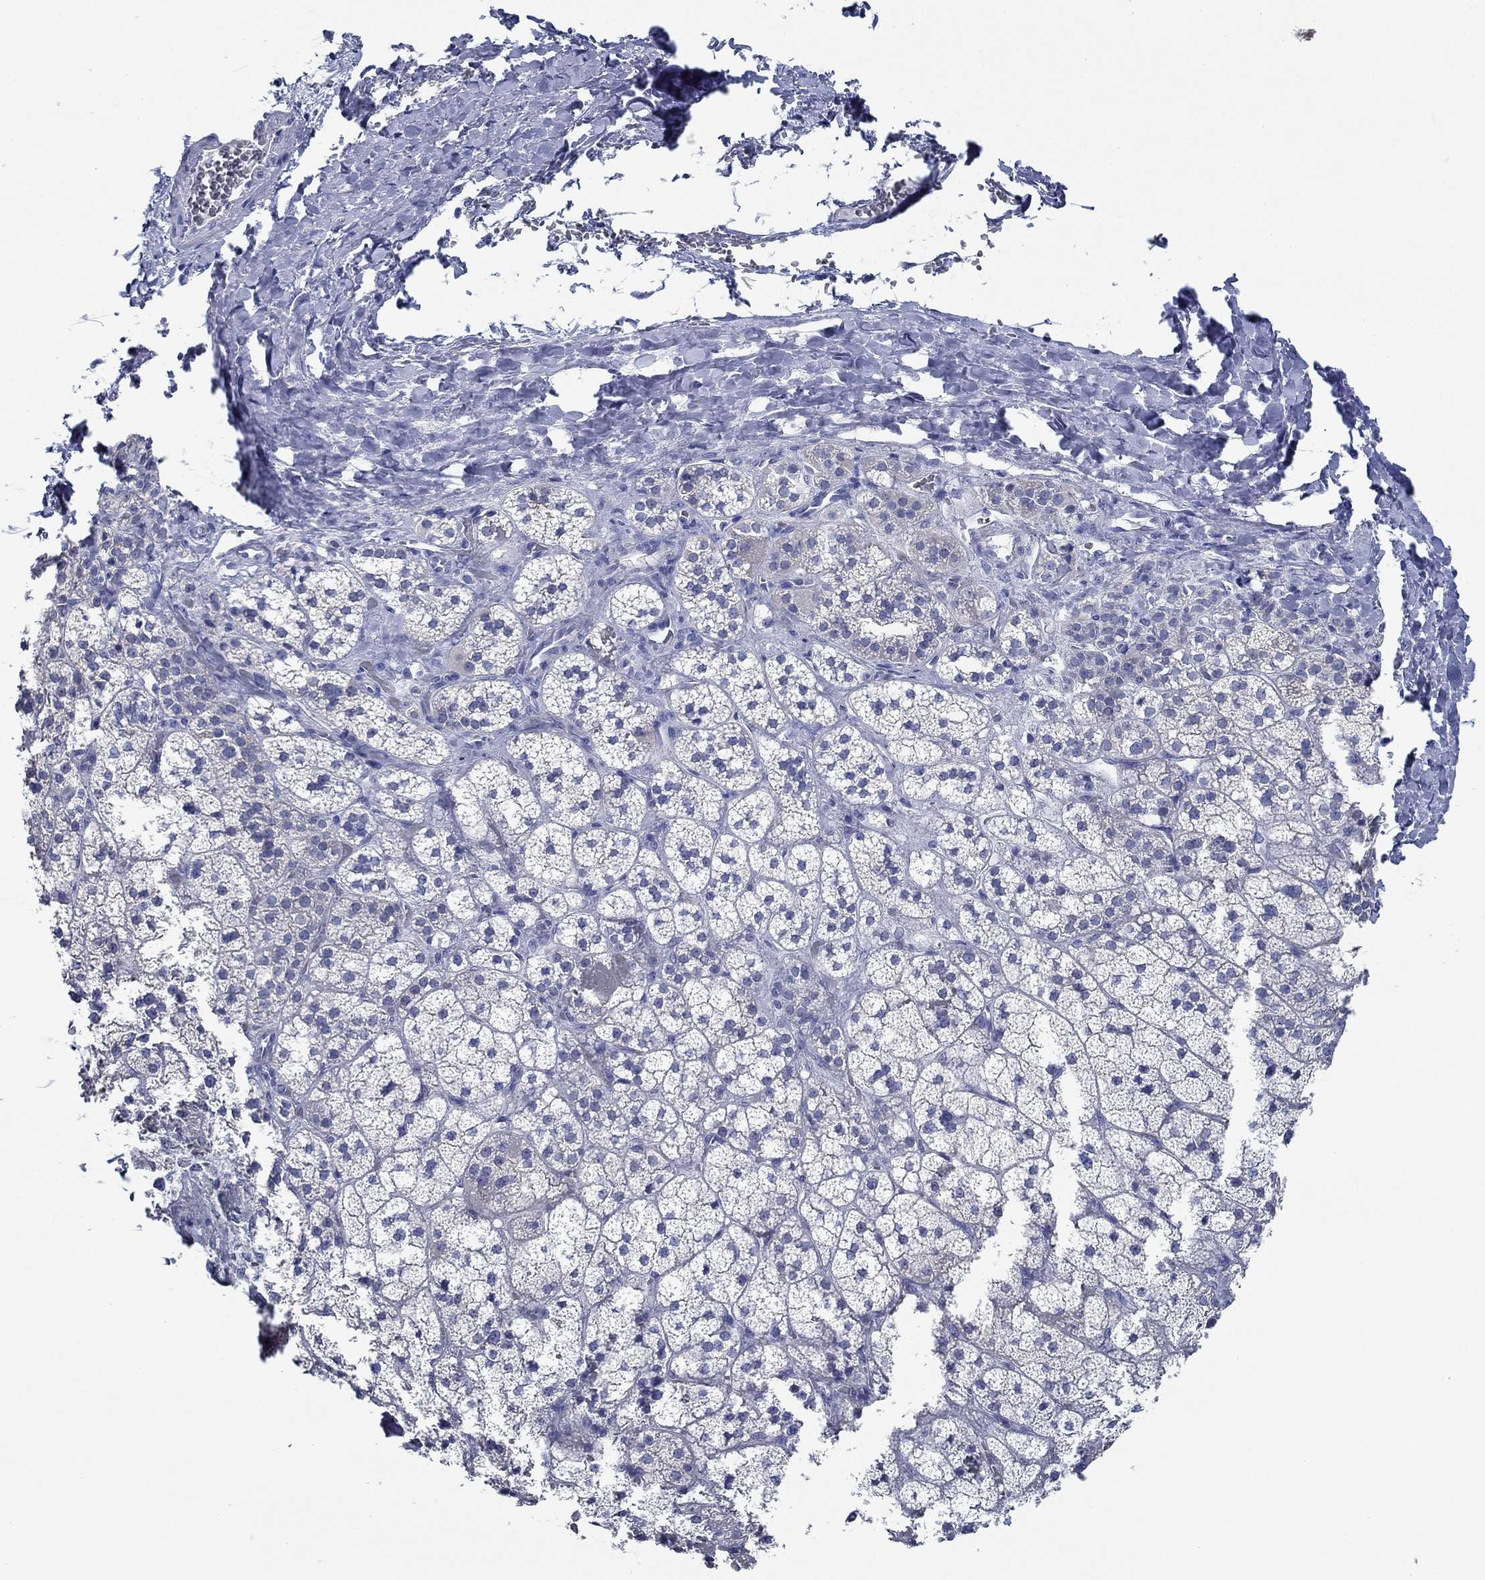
{"staining": {"intensity": "negative", "quantity": "none", "location": "none"}, "tissue": "adrenal gland", "cell_type": "Glandular cells", "image_type": "normal", "snomed": [{"axis": "morphology", "description": "Normal tissue, NOS"}, {"axis": "topography", "description": "Adrenal gland"}], "caption": "Immunohistochemistry of benign human adrenal gland demonstrates no expression in glandular cells. (DAB (3,3'-diaminobenzidine) immunohistochemistry (IHC) visualized using brightfield microscopy, high magnification).", "gene": "TOMM20L", "patient": {"sex": "male", "age": 57}}